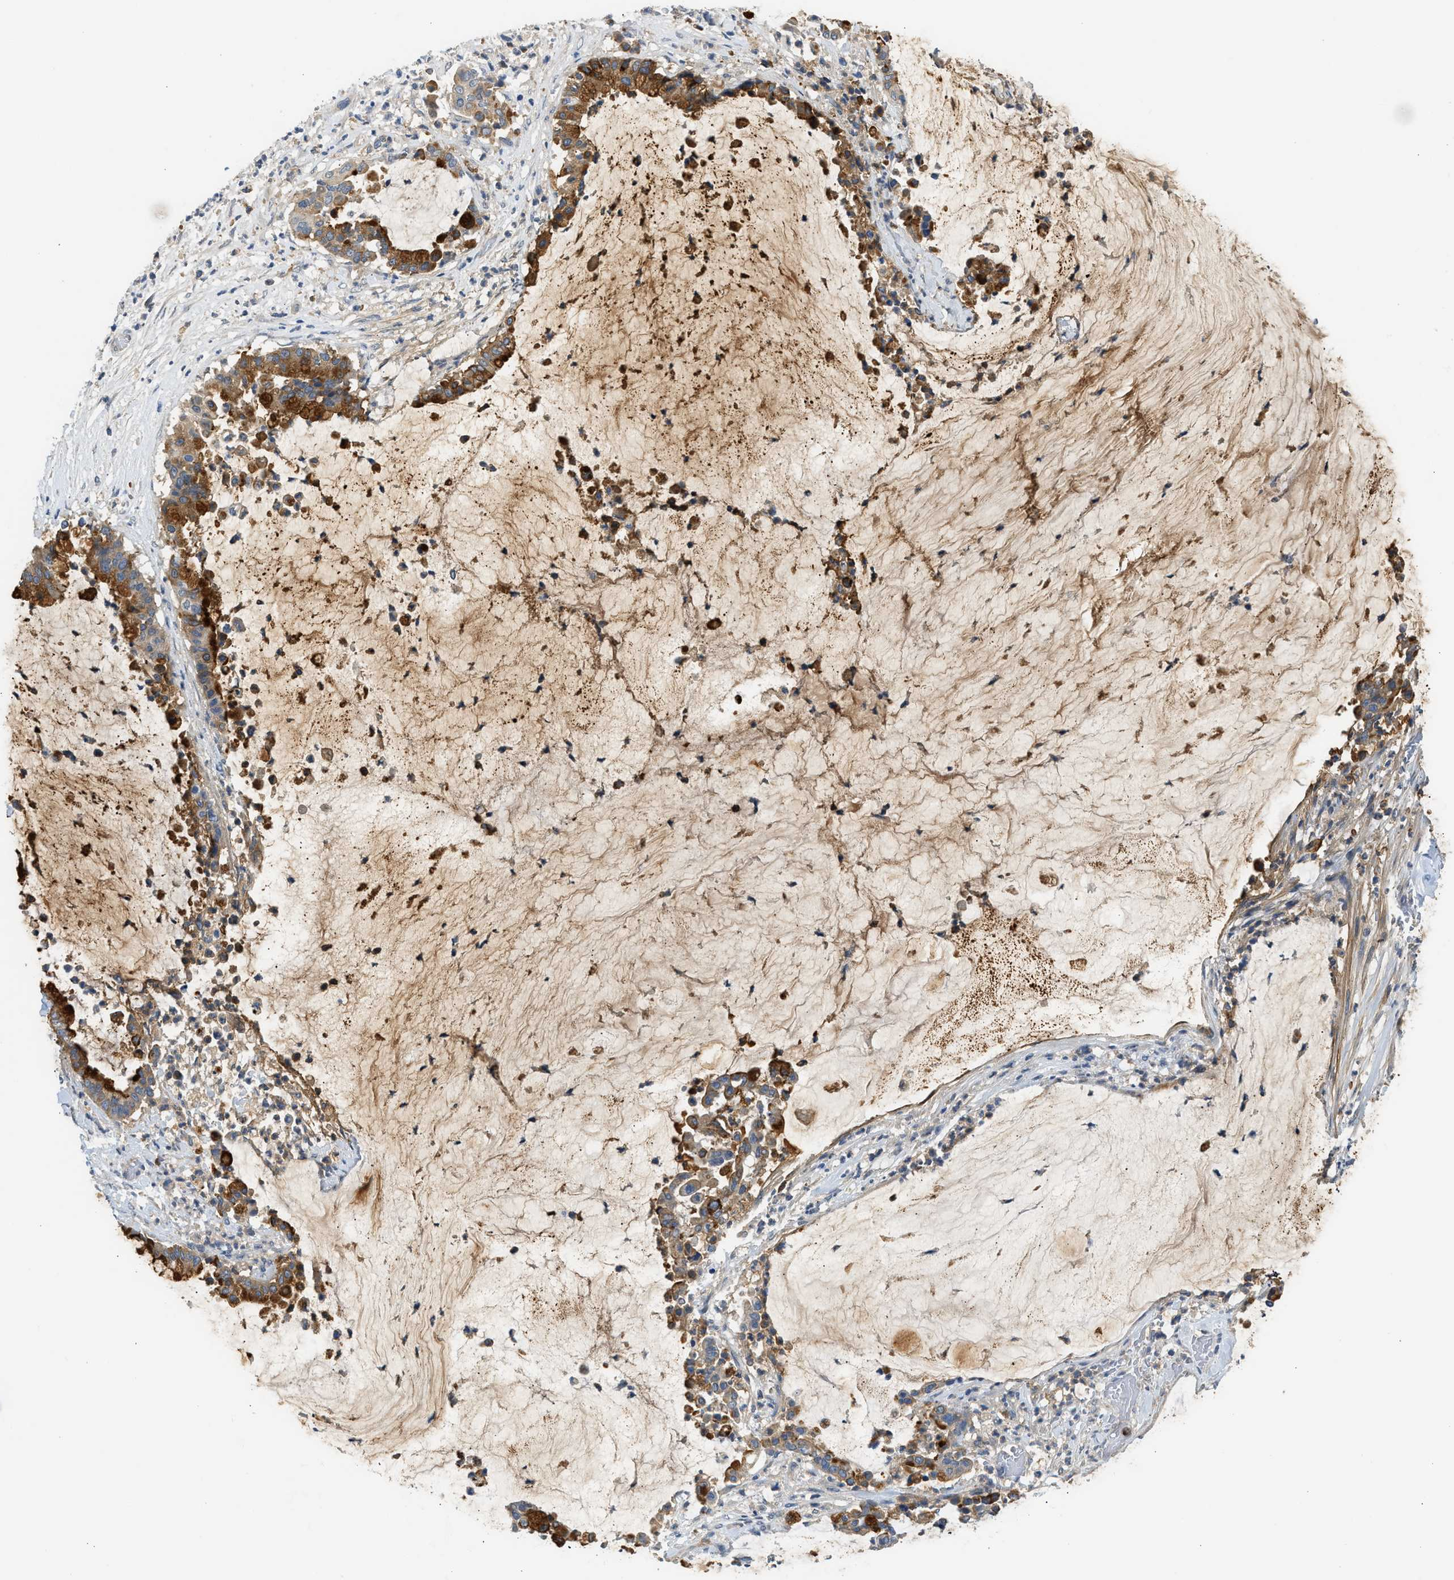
{"staining": {"intensity": "strong", "quantity": ">75%", "location": "cytoplasmic/membranous"}, "tissue": "pancreatic cancer", "cell_type": "Tumor cells", "image_type": "cancer", "snomed": [{"axis": "morphology", "description": "Adenocarcinoma, NOS"}, {"axis": "topography", "description": "Pancreas"}], "caption": "Pancreatic cancer was stained to show a protein in brown. There is high levels of strong cytoplasmic/membranous positivity in about >75% of tumor cells.", "gene": "RHBDF2", "patient": {"sex": "male", "age": 41}}